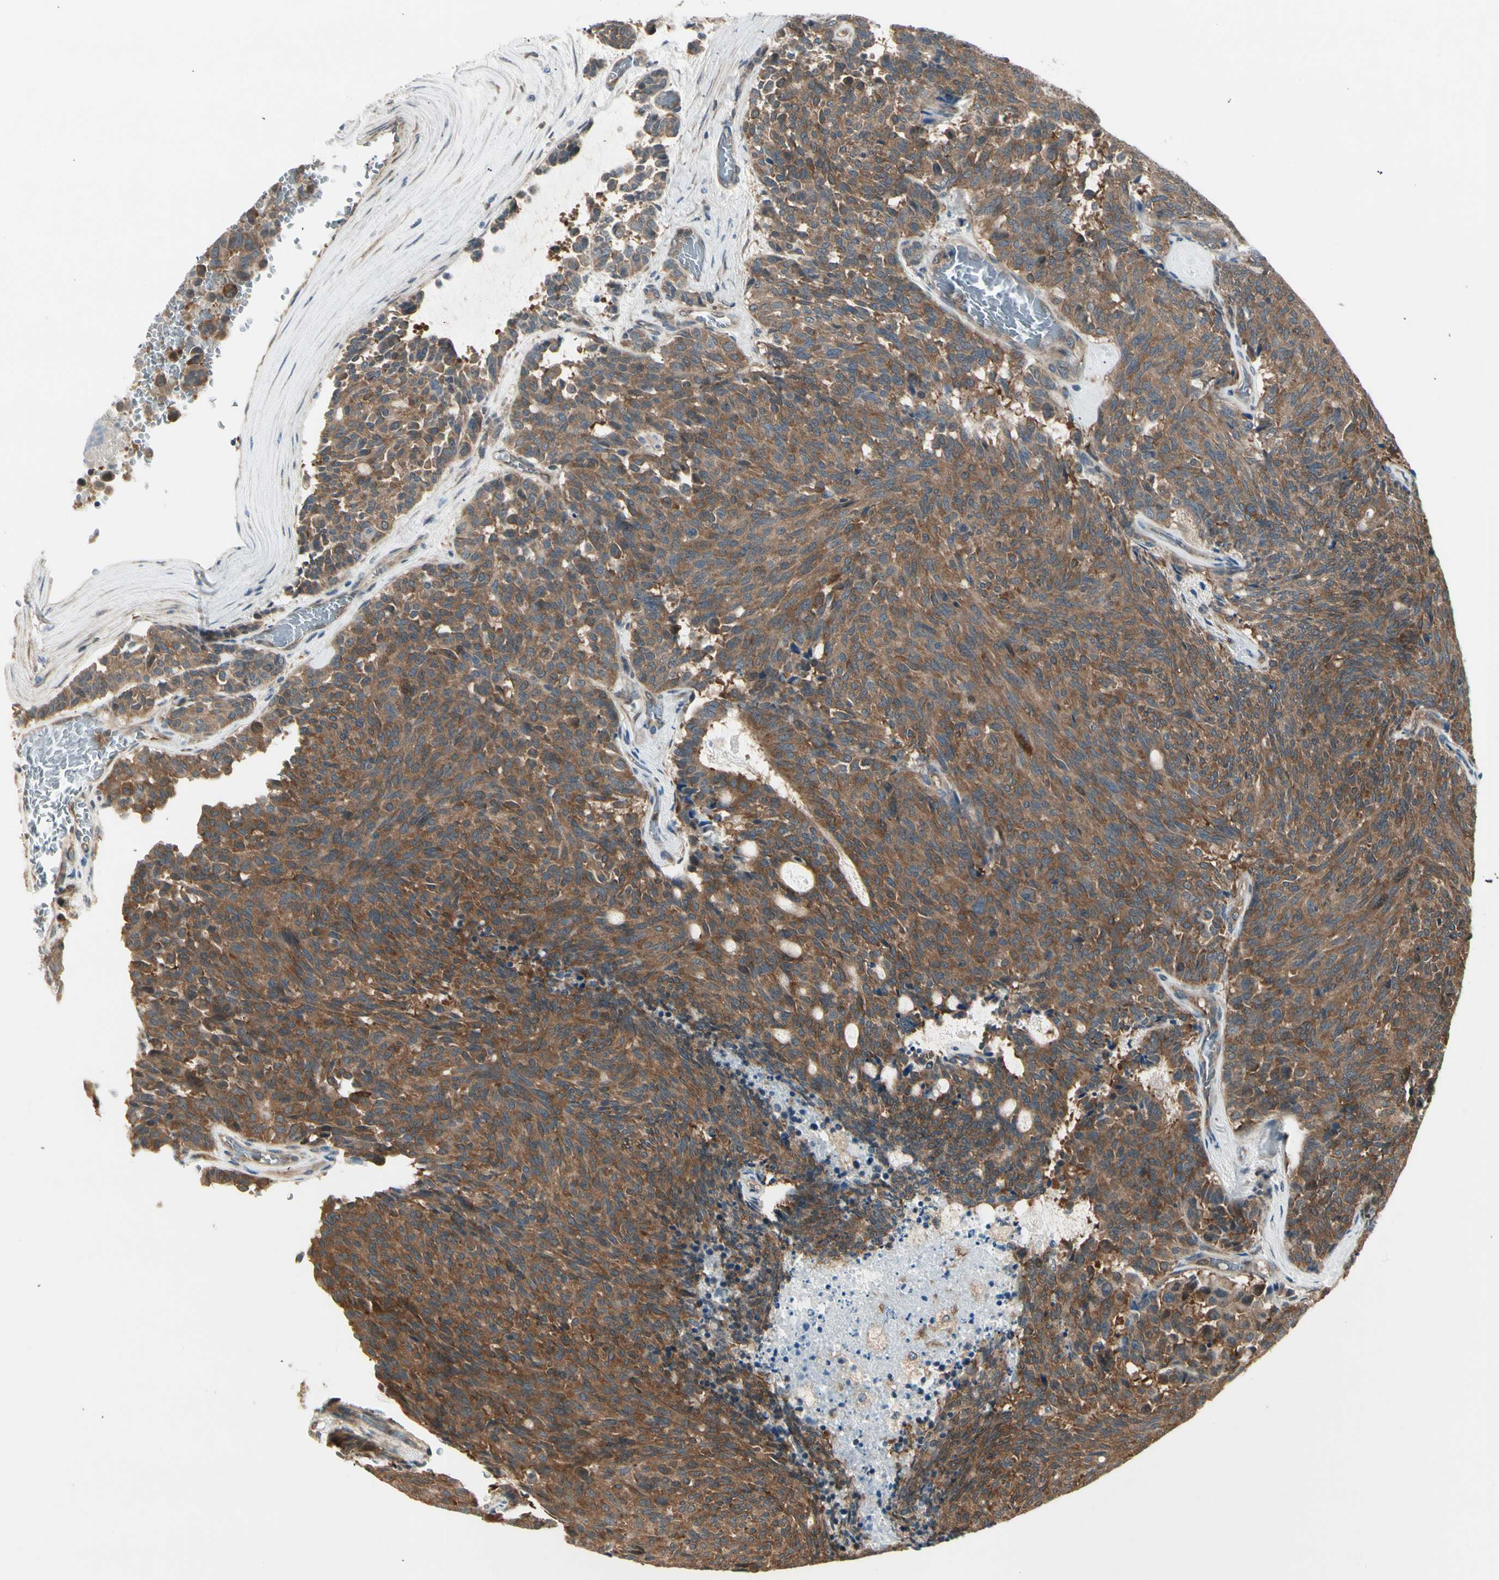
{"staining": {"intensity": "strong", "quantity": ">75%", "location": "cytoplasmic/membranous"}, "tissue": "carcinoid", "cell_type": "Tumor cells", "image_type": "cancer", "snomed": [{"axis": "morphology", "description": "Carcinoid, malignant, NOS"}, {"axis": "topography", "description": "Pancreas"}], "caption": "A high-resolution micrograph shows IHC staining of malignant carcinoid, which exhibits strong cytoplasmic/membranous expression in about >75% of tumor cells.", "gene": "OXSR1", "patient": {"sex": "female", "age": 54}}